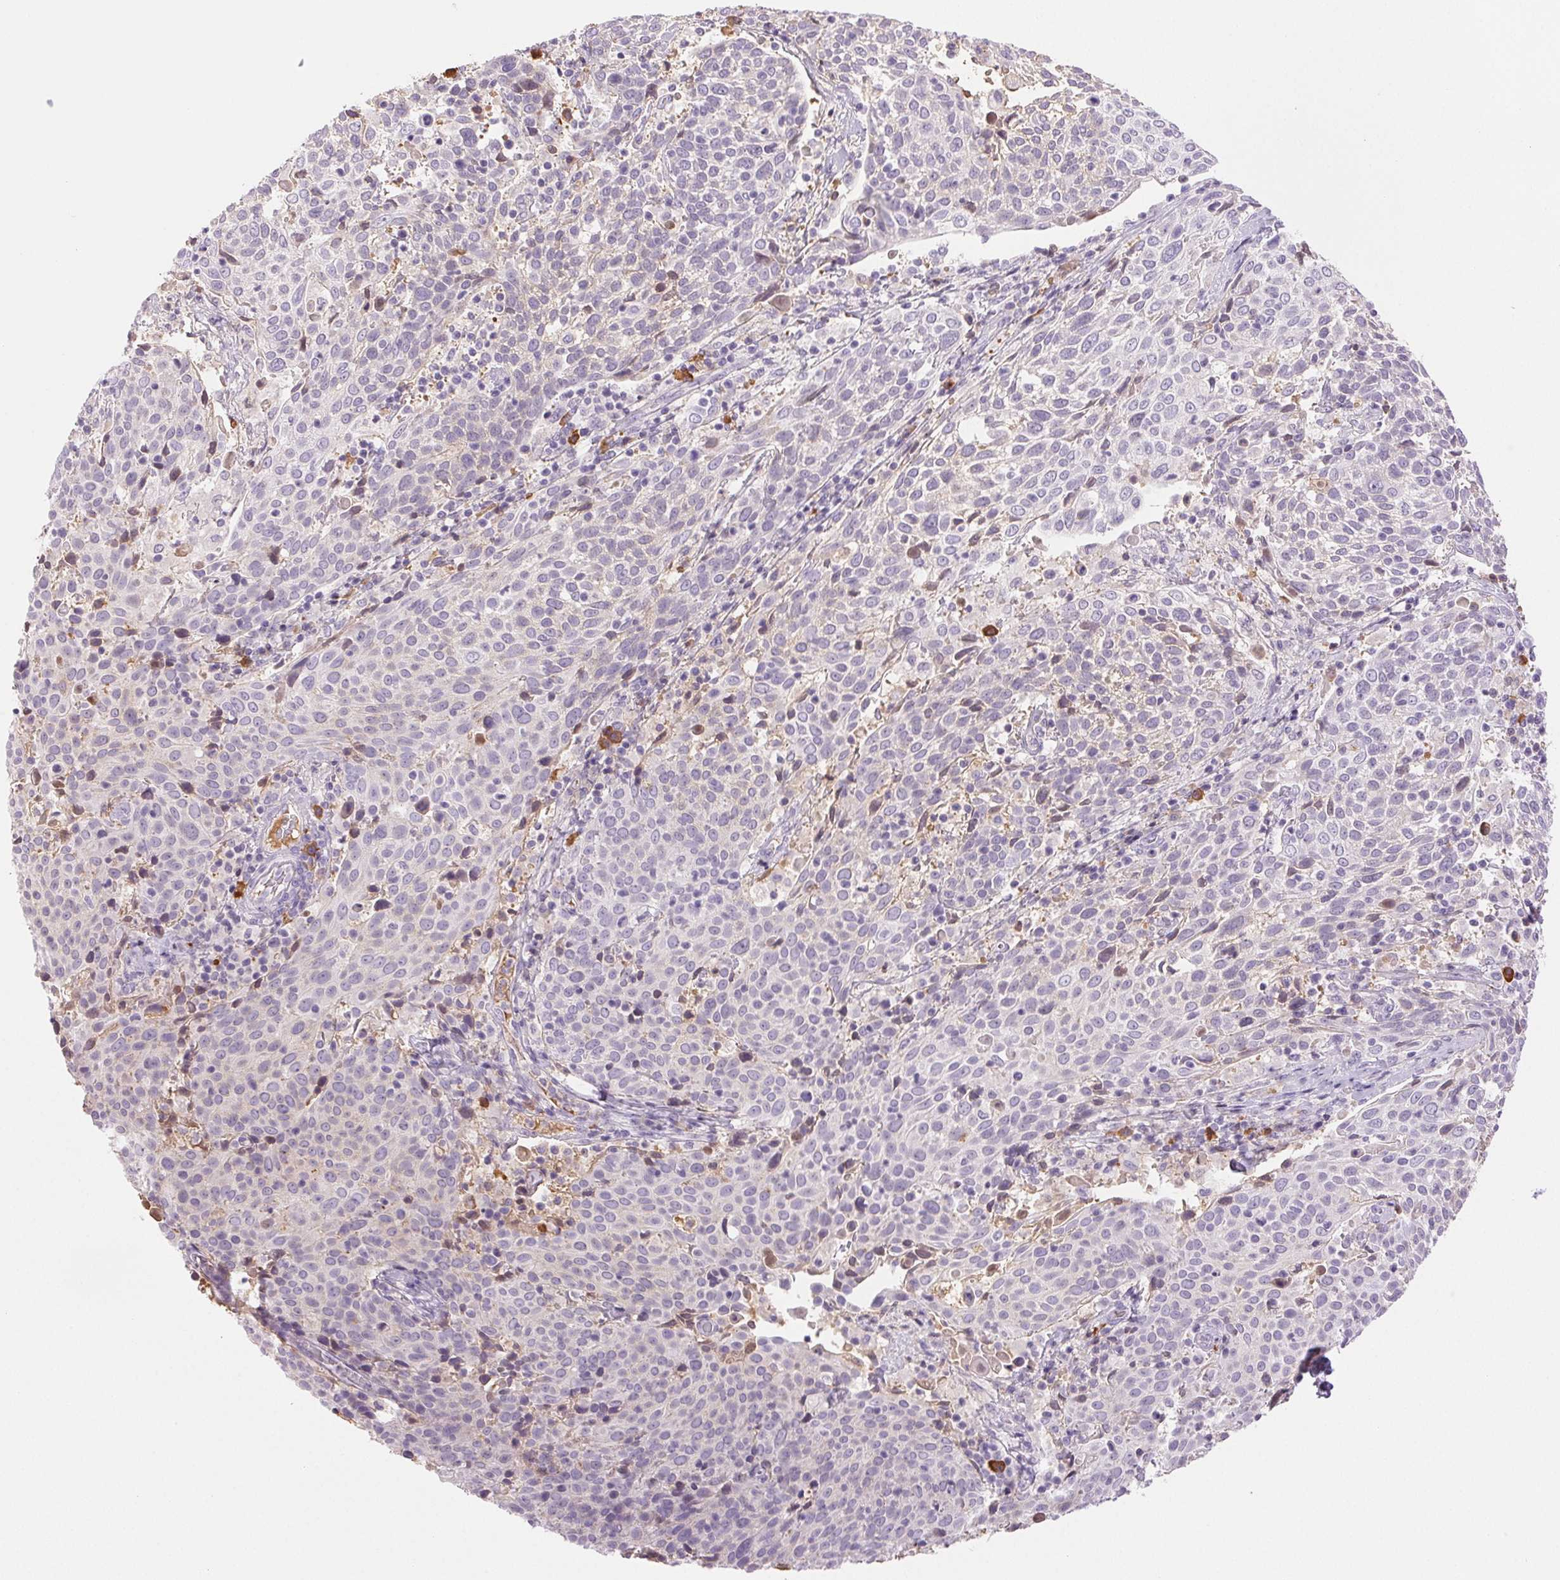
{"staining": {"intensity": "negative", "quantity": "none", "location": "none"}, "tissue": "cervical cancer", "cell_type": "Tumor cells", "image_type": "cancer", "snomed": [{"axis": "morphology", "description": "Squamous cell carcinoma, NOS"}, {"axis": "topography", "description": "Cervix"}], "caption": "Tumor cells show no significant protein expression in cervical cancer (squamous cell carcinoma). (Immunohistochemistry, brightfield microscopy, high magnification).", "gene": "IFIT1B", "patient": {"sex": "female", "age": 61}}